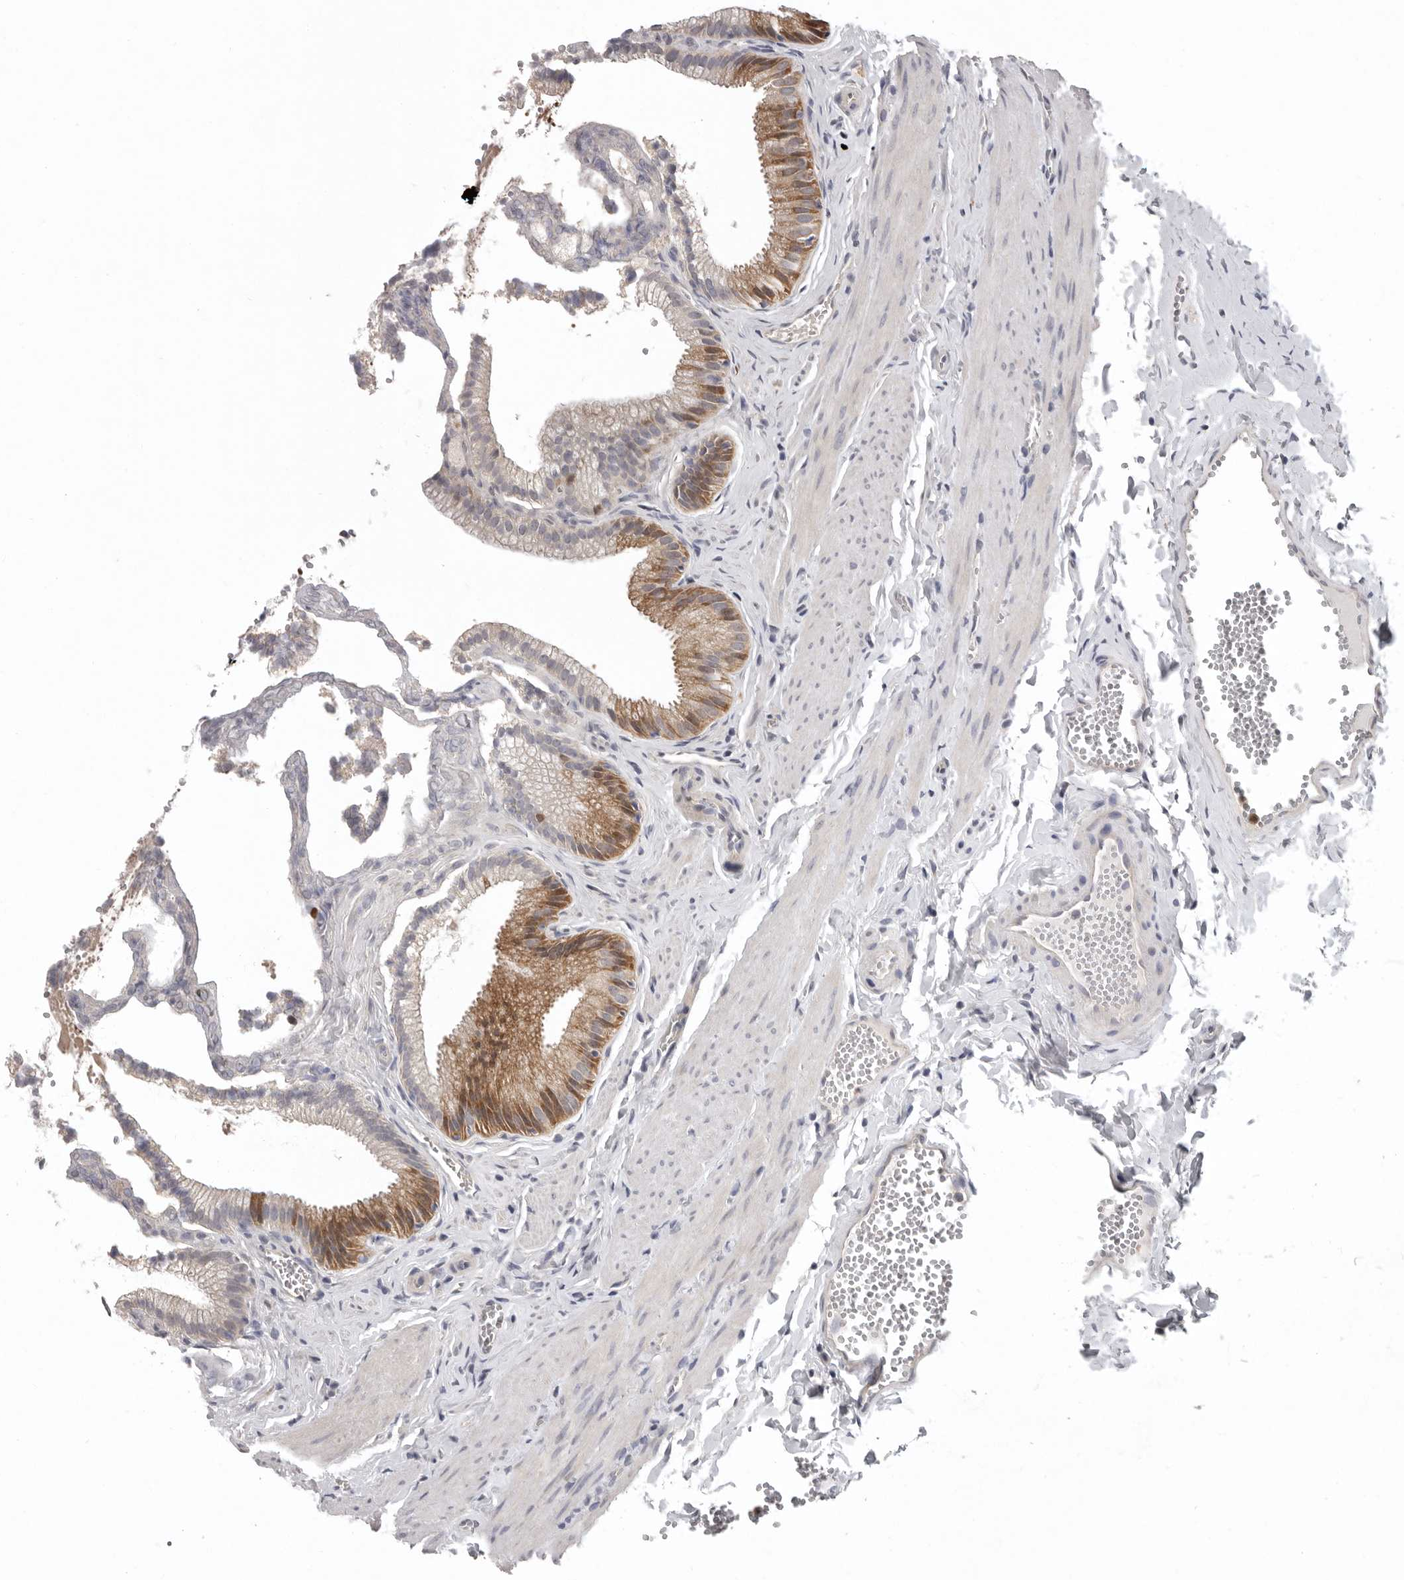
{"staining": {"intensity": "moderate", "quantity": "25%-75%", "location": "cytoplasmic/membranous"}, "tissue": "gallbladder", "cell_type": "Glandular cells", "image_type": "normal", "snomed": [{"axis": "morphology", "description": "Normal tissue, NOS"}, {"axis": "topography", "description": "Gallbladder"}], "caption": "About 25%-75% of glandular cells in benign gallbladder demonstrate moderate cytoplasmic/membranous protein expression as visualized by brown immunohistochemical staining.", "gene": "RALGPS2", "patient": {"sex": "male", "age": 38}}